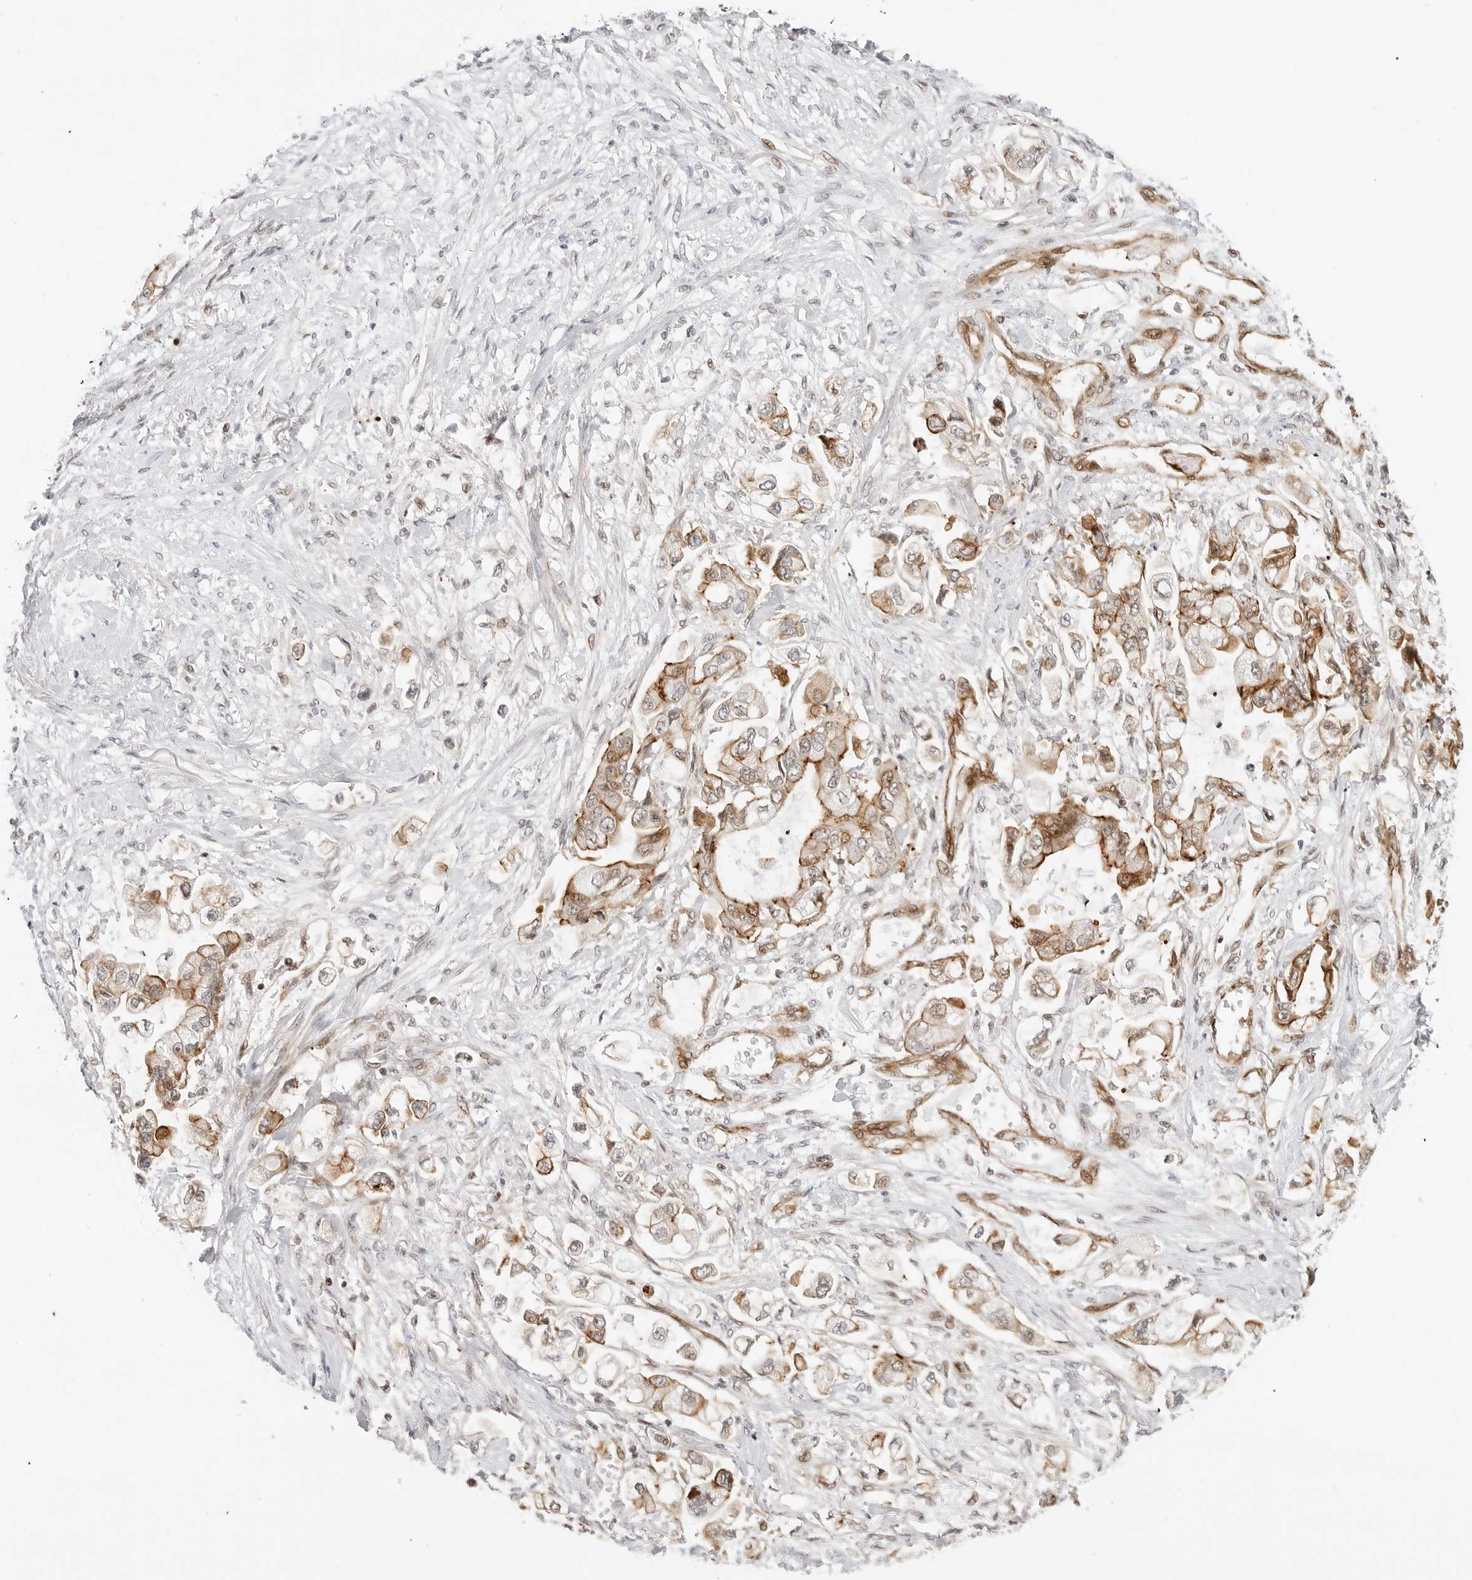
{"staining": {"intensity": "strong", "quantity": ">75%", "location": "cytoplasmic/membranous"}, "tissue": "stomach cancer", "cell_type": "Tumor cells", "image_type": "cancer", "snomed": [{"axis": "morphology", "description": "Adenocarcinoma, NOS"}, {"axis": "topography", "description": "Stomach"}], "caption": "This is a histology image of immunohistochemistry staining of stomach cancer (adenocarcinoma), which shows strong positivity in the cytoplasmic/membranous of tumor cells.", "gene": "ZNF613", "patient": {"sex": "male", "age": 62}}